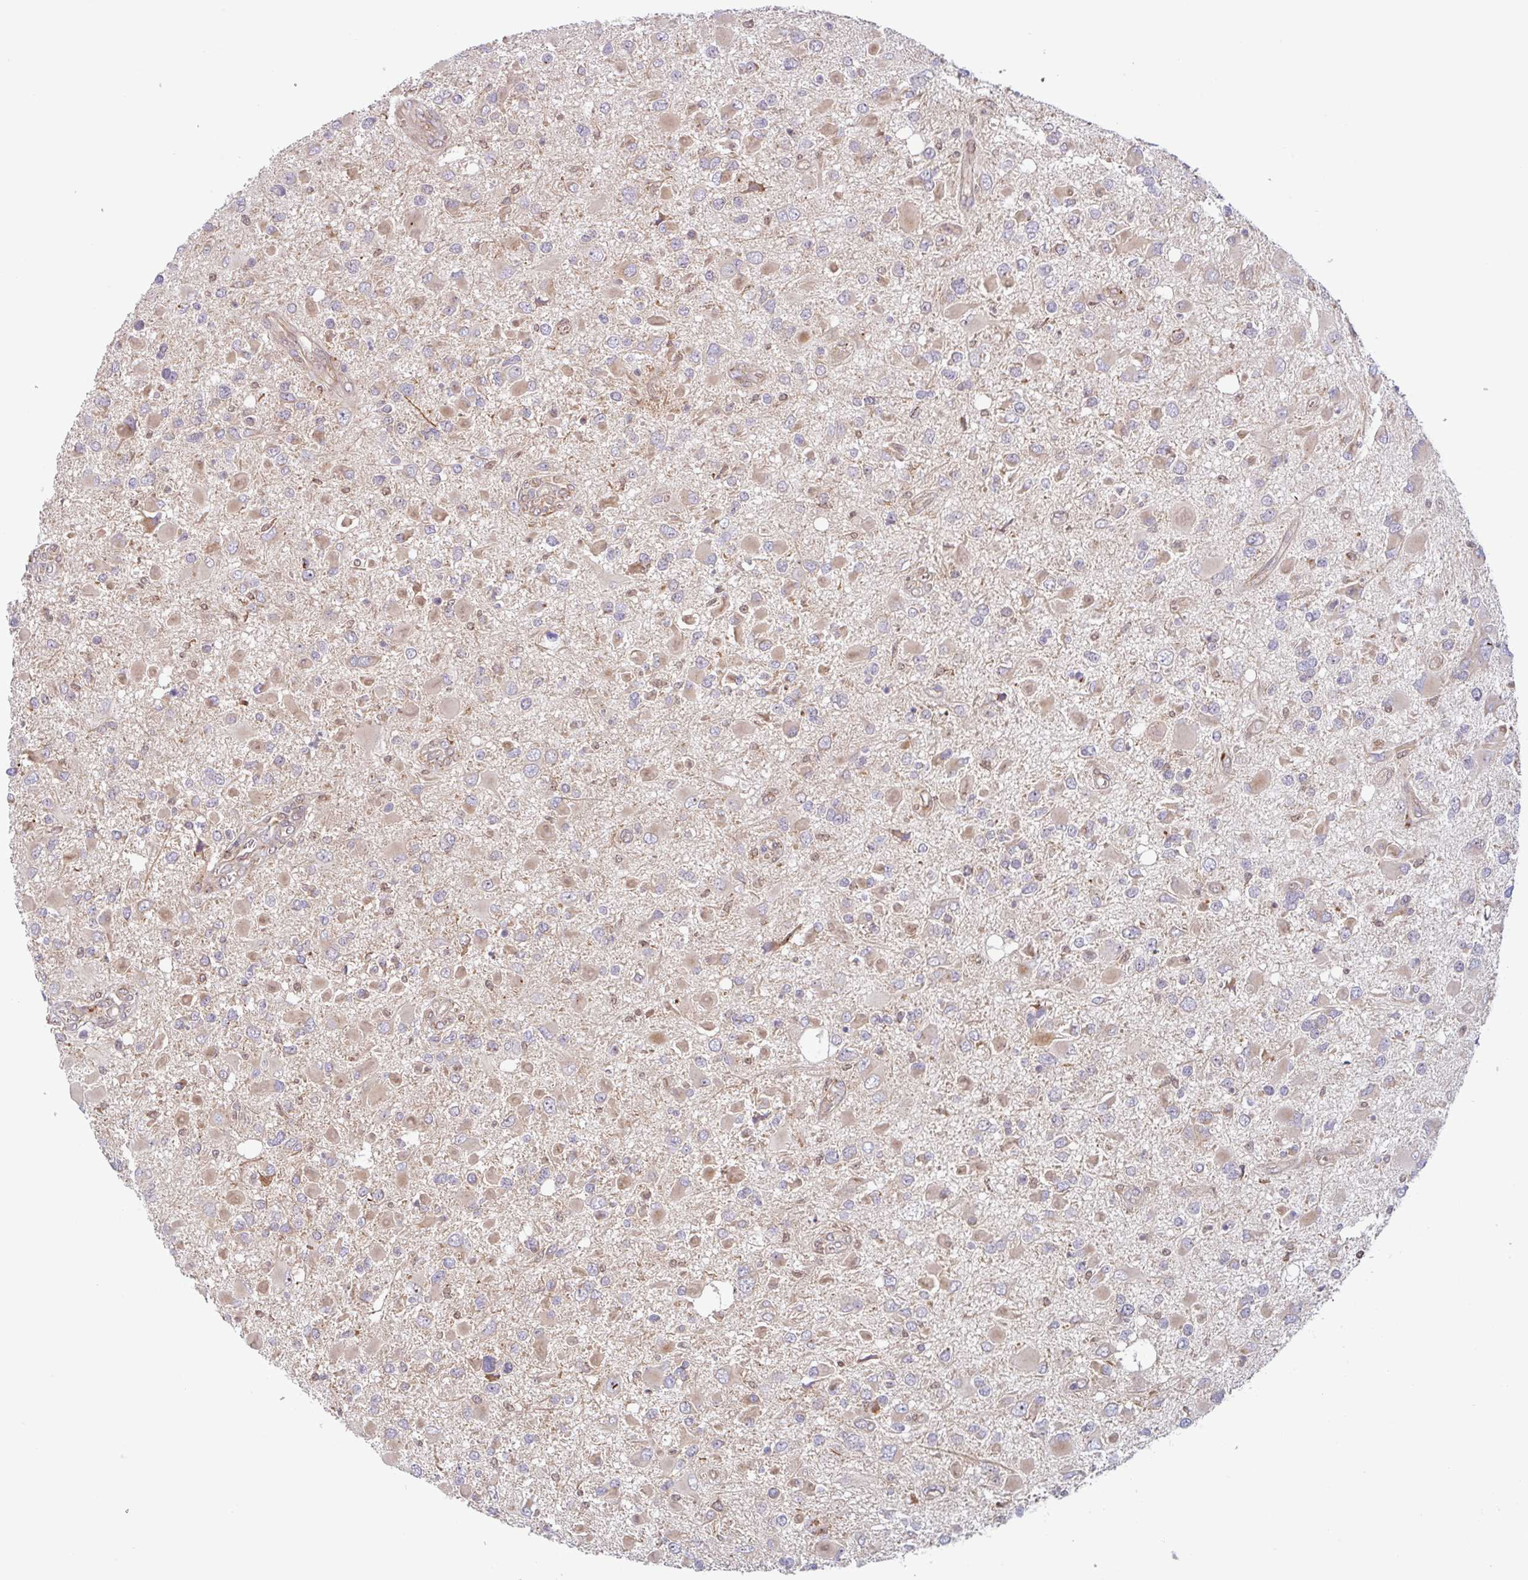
{"staining": {"intensity": "weak", "quantity": "25%-75%", "location": "cytoplasmic/membranous"}, "tissue": "glioma", "cell_type": "Tumor cells", "image_type": "cancer", "snomed": [{"axis": "morphology", "description": "Glioma, malignant, High grade"}, {"axis": "topography", "description": "Brain"}], "caption": "This is an image of IHC staining of glioma, which shows weak staining in the cytoplasmic/membranous of tumor cells.", "gene": "RIT1", "patient": {"sex": "male", "age": 53}}